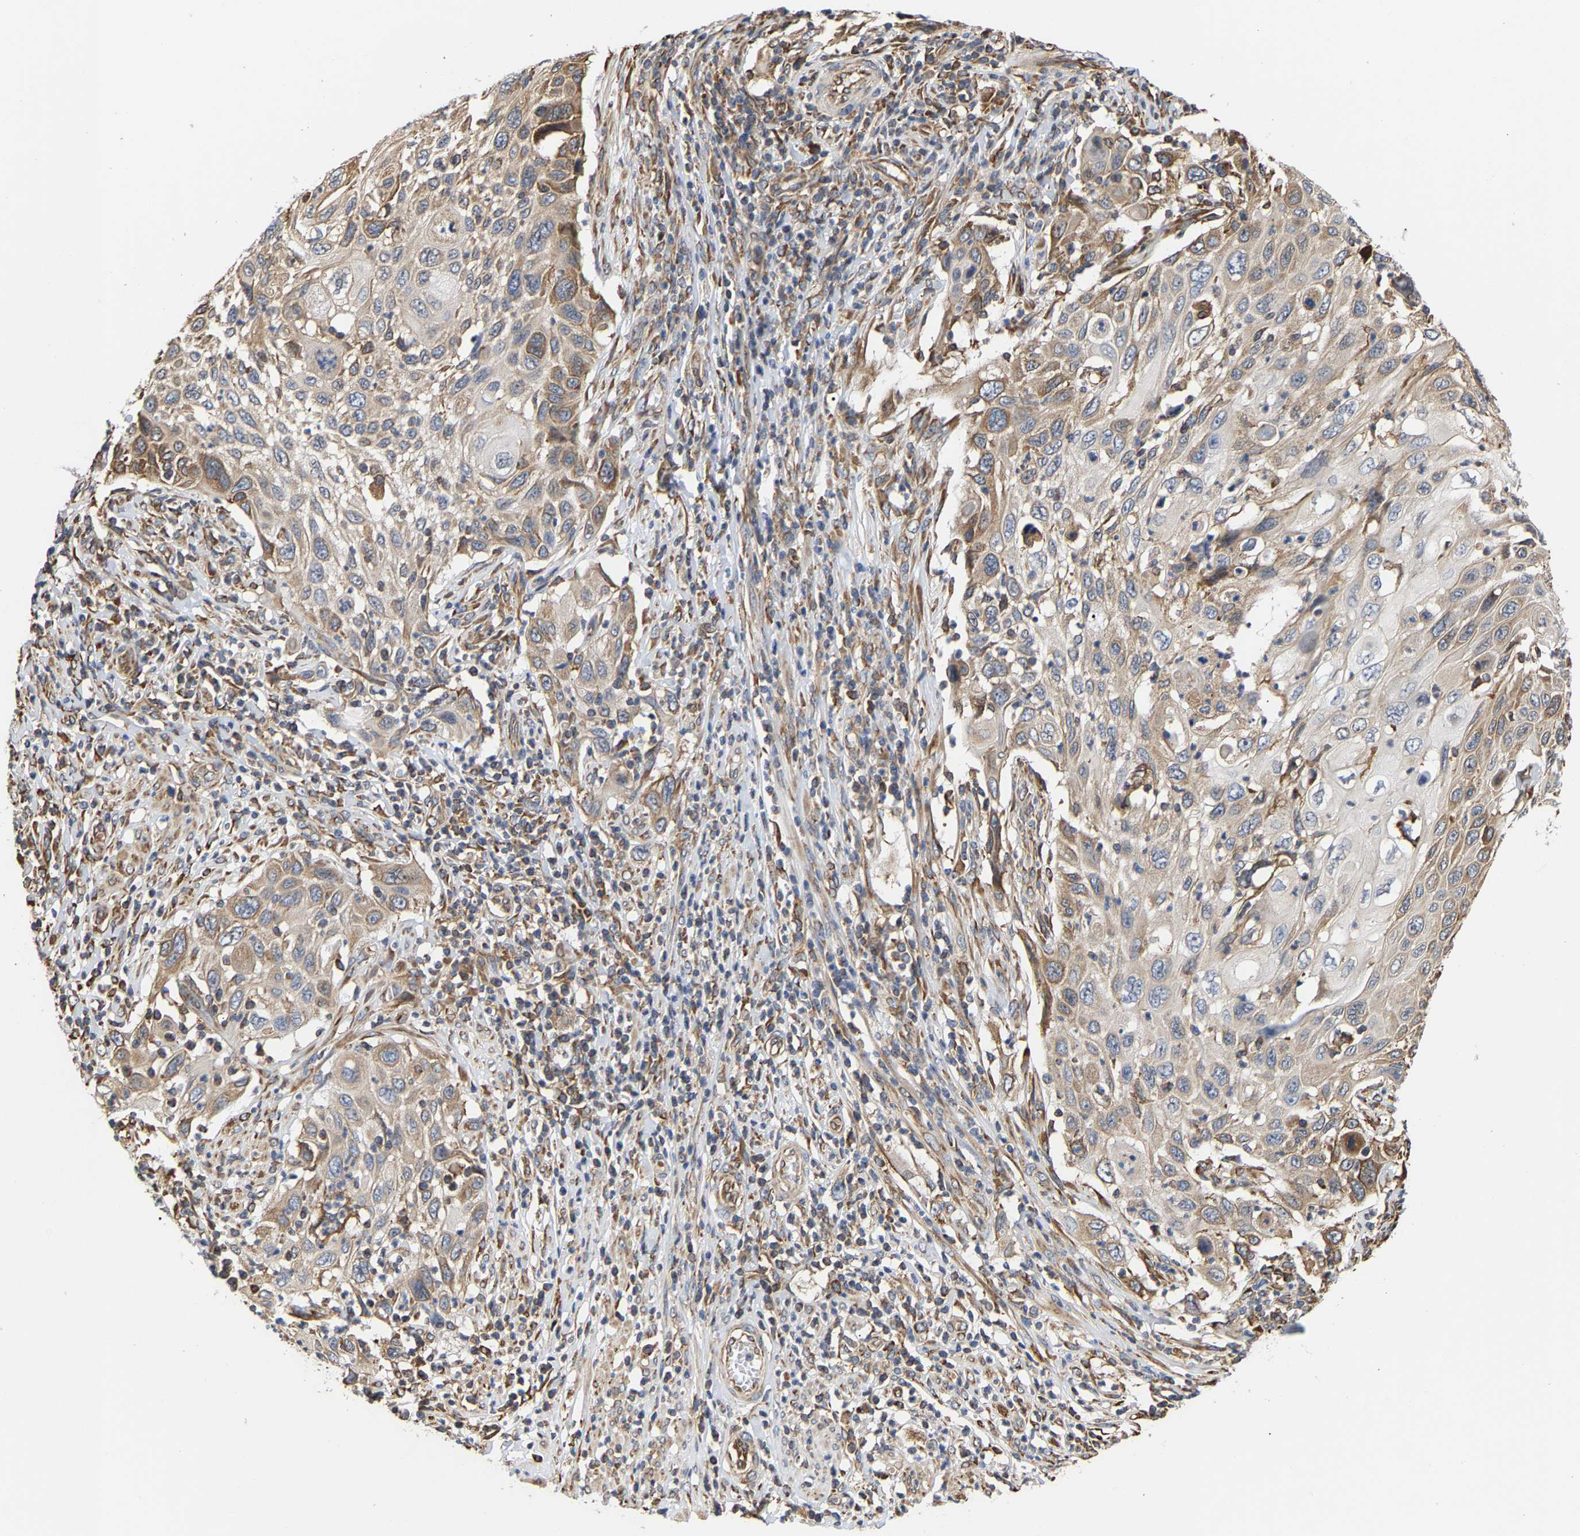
{"staining": {"intensity": "weak", "quantity": ">75%", "location": "cytoplasmic/membranous"}, "tissue": "cervical cancer", "cell_type": "Tumor cells", "image_type": "cancer", "snomed": [{"axis": "morphology", "description": "Squamous cell carcinoma, NOS"}, {"axis": "topography", "description": "Cervix"}], "caption": "Cervical squamous cell carcinoma tissue exhibits weak cytoplasmic/membranous staining in about >75% of tumor cells", "gene": "ARAP1", "patient": {"sex": "female", "age": 70}}